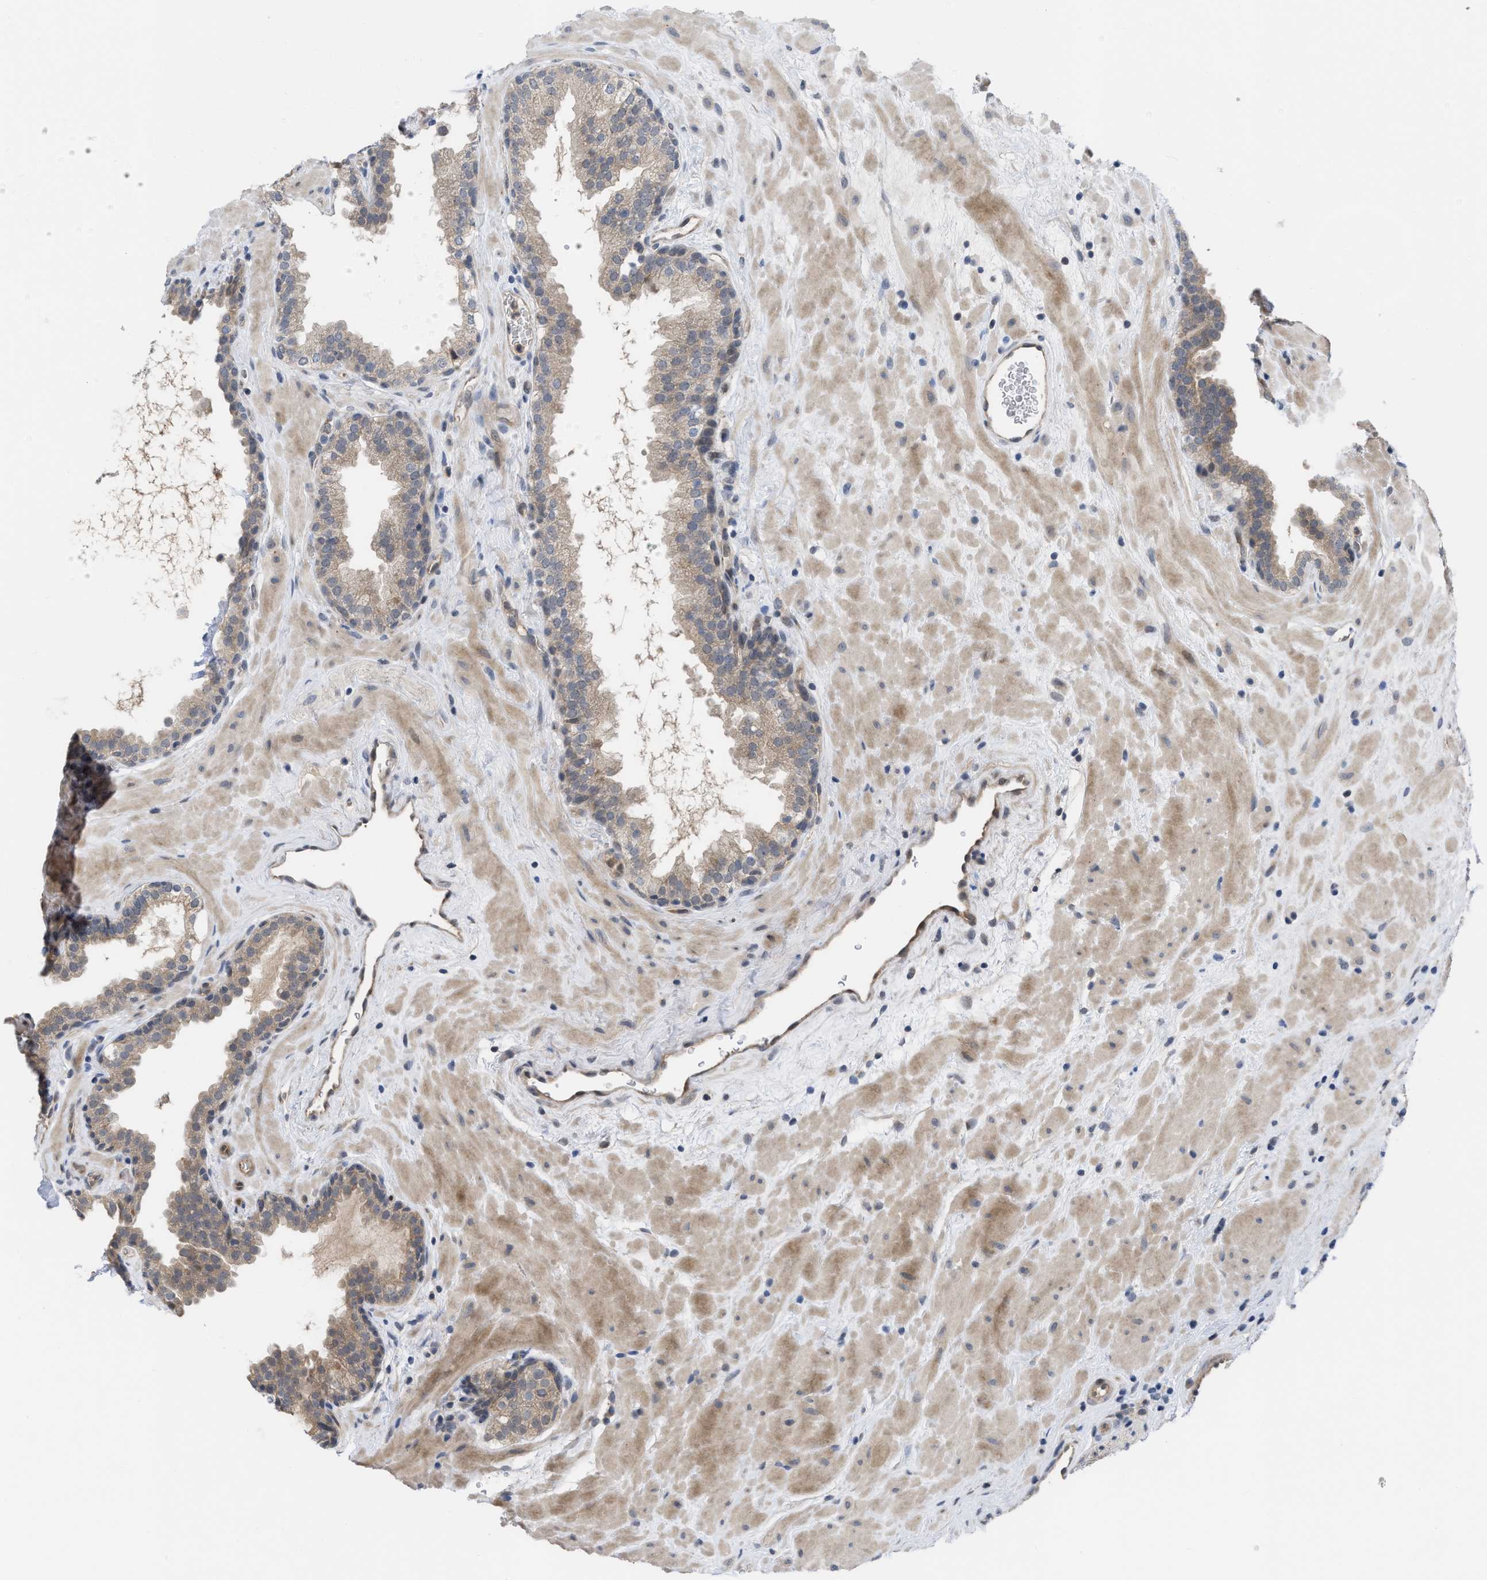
{"staining": {"intensity": "weak", "quantity": "25%-75%", "location": "cytoplasmic/membranous"}, "tissue": "prostate", "cell_type": "Glandular cells", "image_type": "normal", "snomed": [{"axis": "morphology", "description": "Normal tissue, NOS"}, {"axis": "topography", "description": "Prostate"}], "caption": "Brown immunohistochemical staining in unremarkable human prostate reveals weak cytoplasmic/membranous positivity in approximately 25%-75% of glandular cells.", "gene": "LDAF1", "patient": {"sex": "male", "age": 51}}